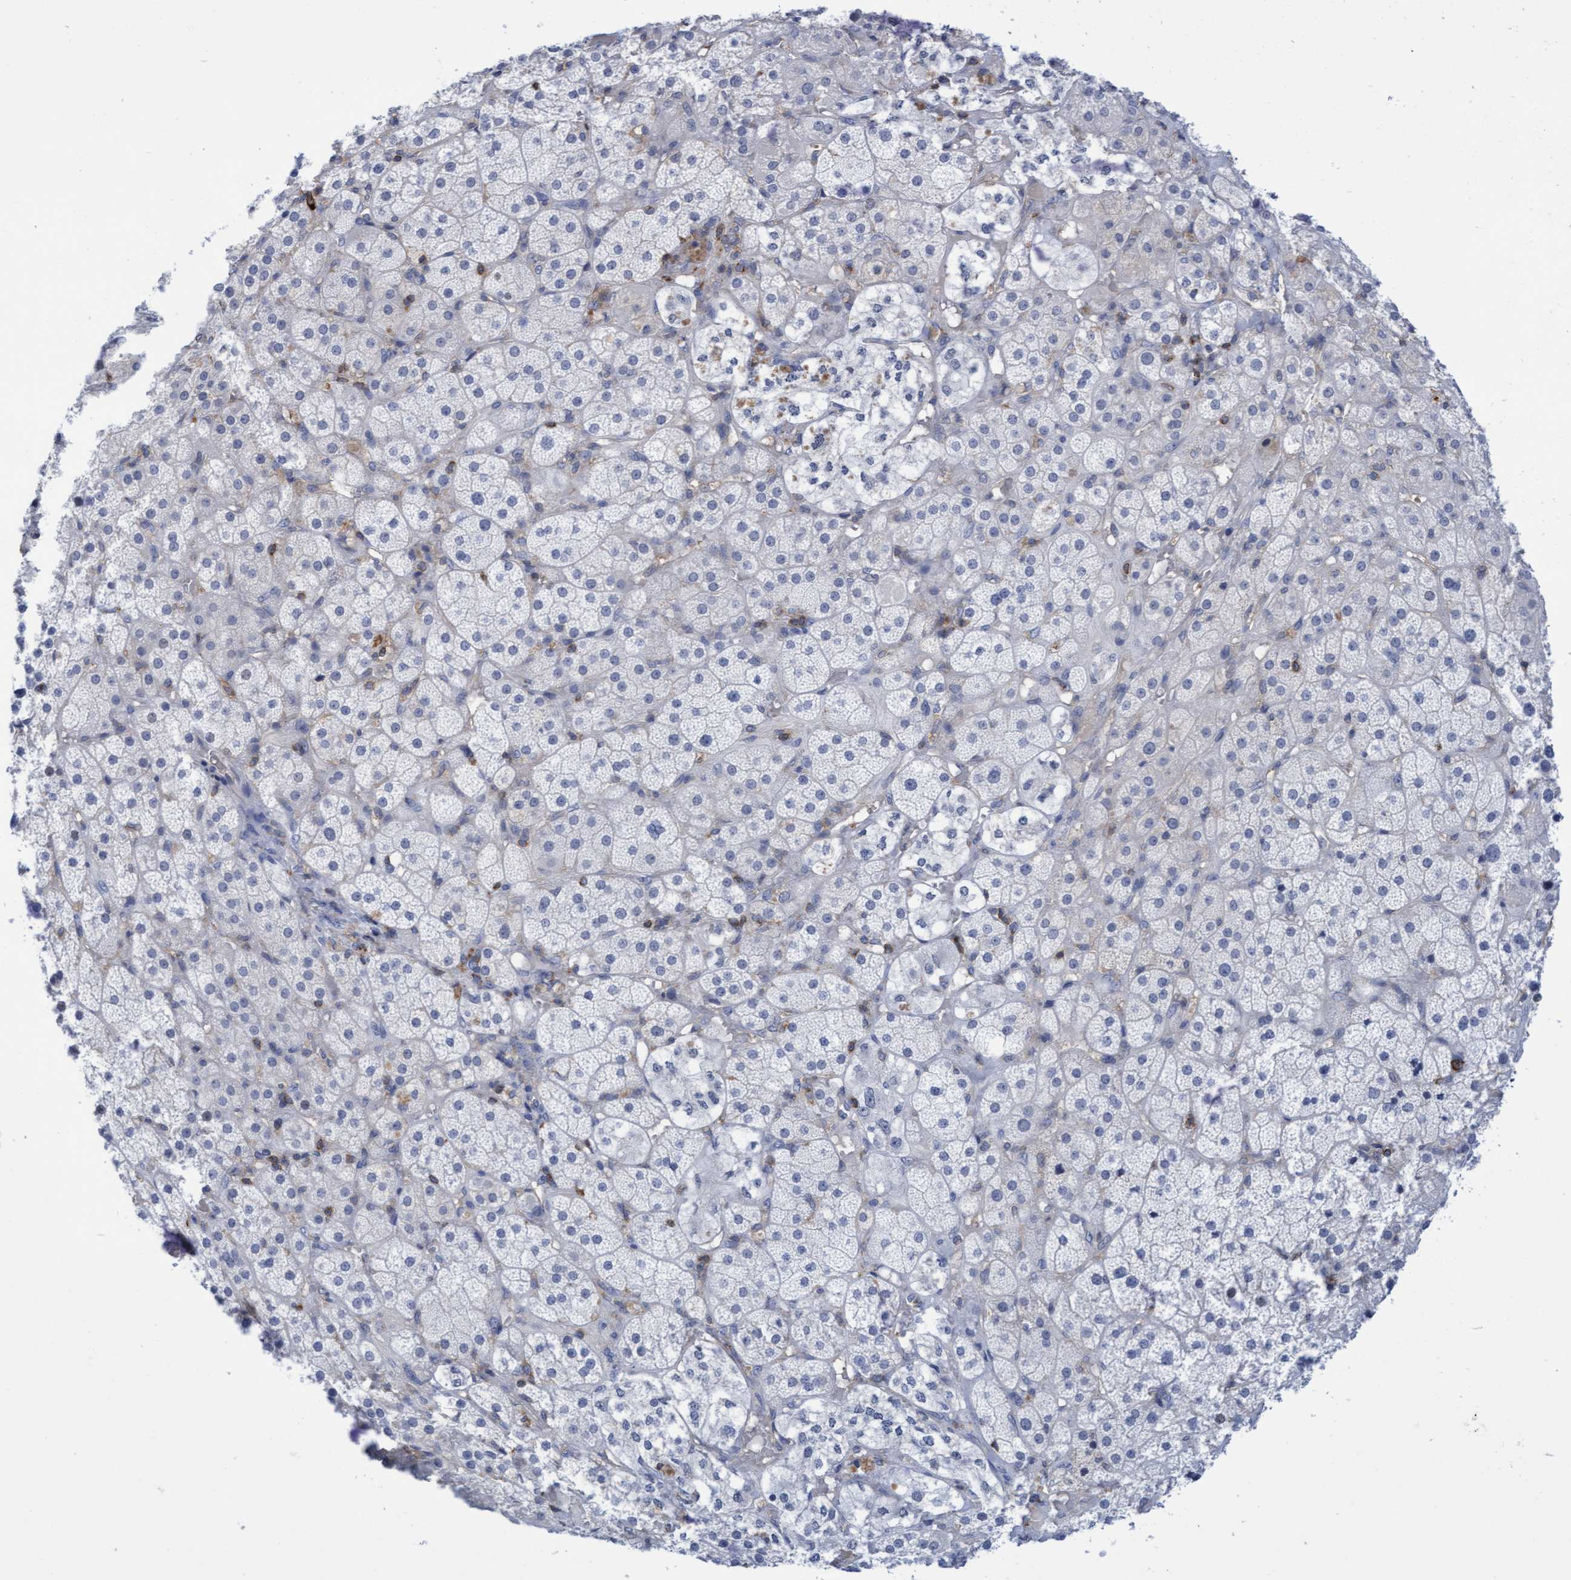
{"staining": {"intensity": "negative", "quantity": "none", "location": "none"}, "tissue": "adrenal gland", "cell_type": "Glandular cells", "image_type": "normal", "snomed": [{"axis": "morphology", "description": "Normal tissue, NOS"}, {"axis": "topography", "description": "Adrenal gland"}], "caption": "Immunohistochemistry (IHC) micrograph of benign human adrenal gland stained for a protein (brown), which displays no positivity in glandular cells.", "gene": "FNBP1", "patient": {"sex": "male", "age": 57}}